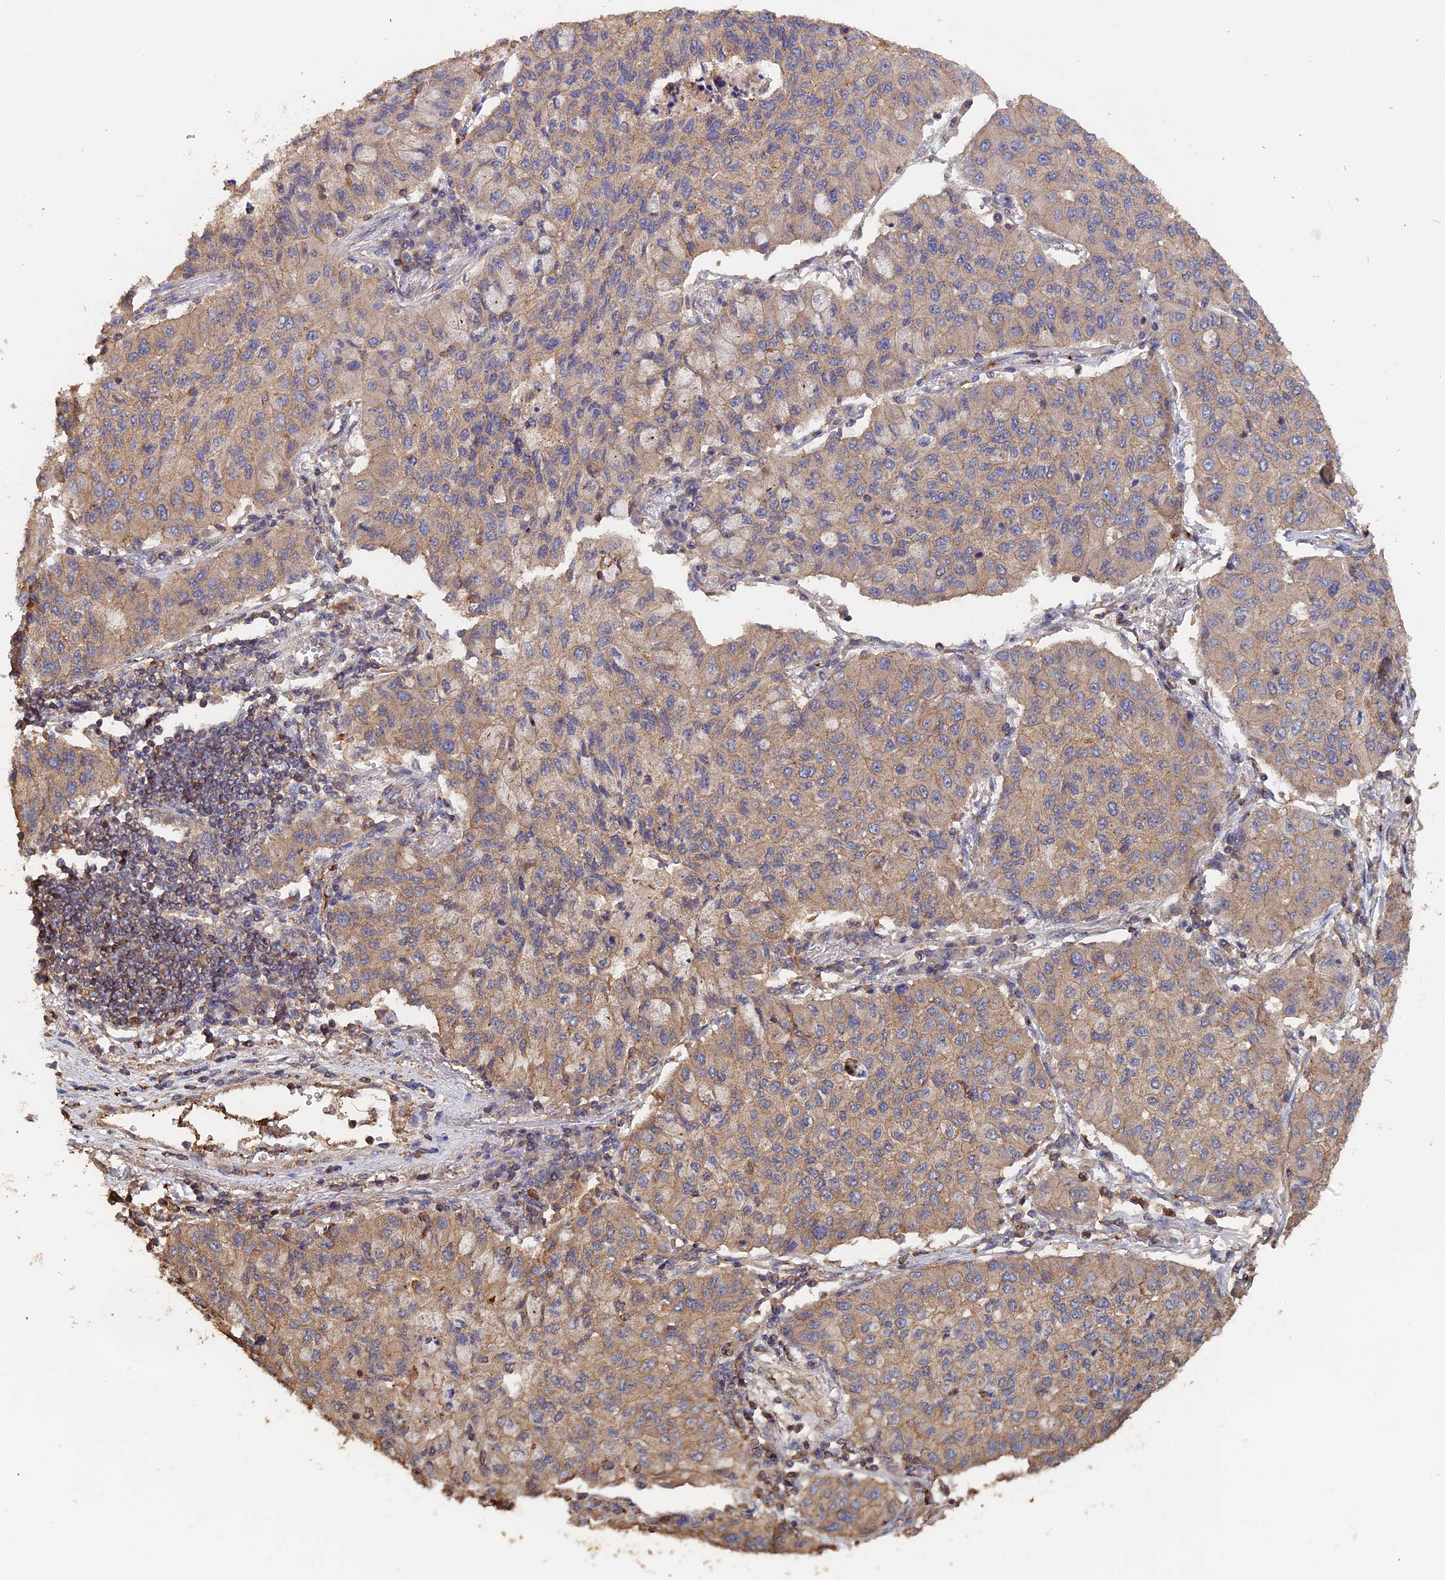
{"staining": {"intensity": "weak", "quantity": "25%-75%", "location": "cytoplasmic/membranous"}, "tissue": "lung cancer", "cell_type": "Tumor cells", "image_type": "cancer", "snomed": [{"axis": "morphology", "description": "Squamous cell carcinoma, NOS"}, {"axis": "topography", "description": "Lung"}], "caption": "Squamous cell carcinoma (lung) stained for a protein reveals weak cytoplasmic/membranous positivity in tumor cells. (DAB IHC, brown staining for protein, blue staining for nuclei).", "gene": "PIGQ", "patient": {"sex": "male", "age": 74}}